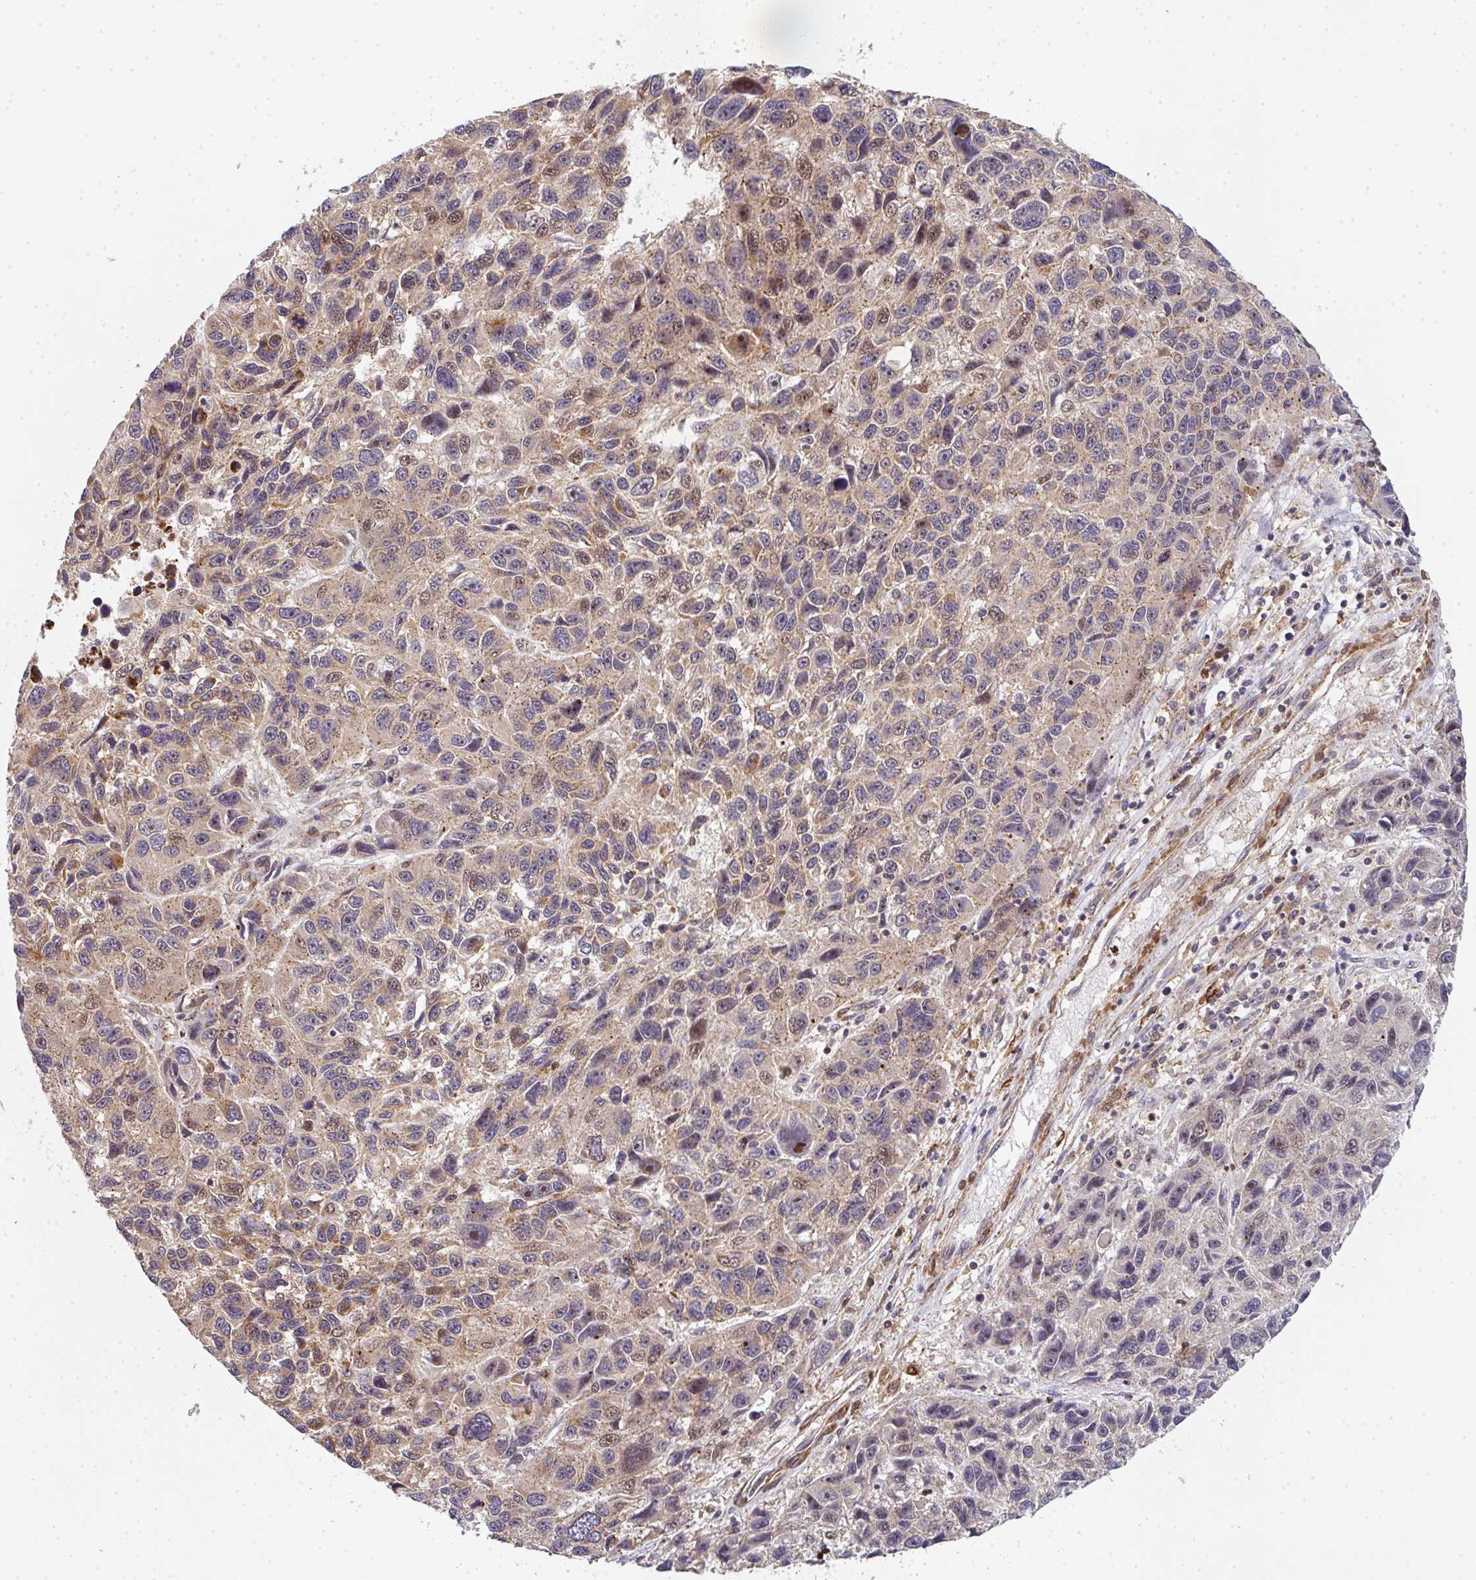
{"staining": {"intensity": "weak", "quantity": "25%-75%", "location": "cytoplasmic/membranous,nuclear"}, "tissue": "melanoma", "cell_type": "Tumor cells", "image_type": "cancer", "snomed": [{"axis": "morphology", "description": "Malignant melanoma, NOS"}, {"axis": "topography", "description": "Skin"}], "caption": "An immunohistochemistry histopathology image of tumor tissue is shown. Protein staining in brown labels weak cytoplasmic/membranous and nuclear positivity in malignant melanoma within tumor cells. (IHC, brightfield microscopy, high magnification).", "gene": "SIMC1", "patient": {"sex": "male", "age": 53}}